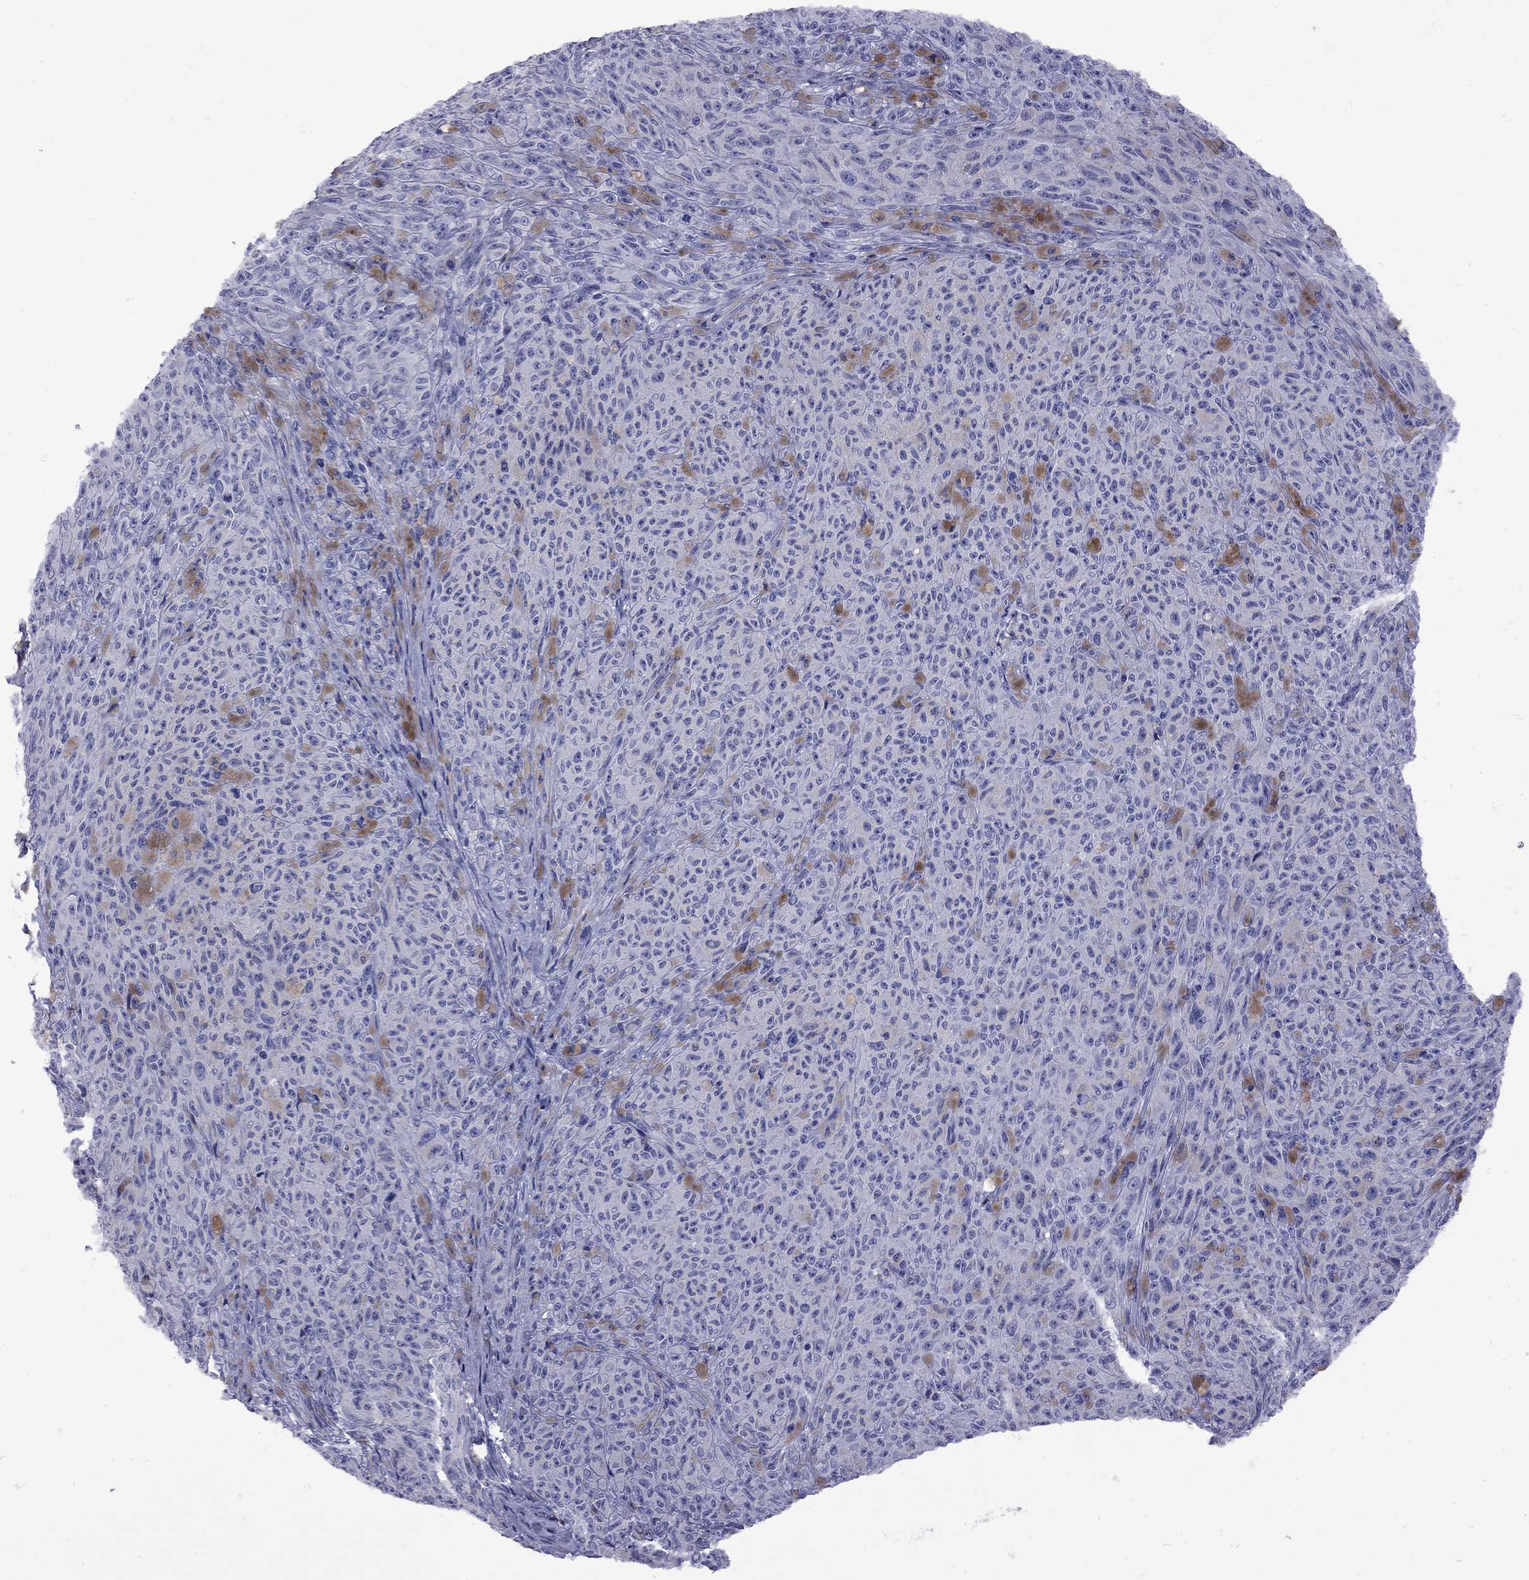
{"staining": {"intensity": "negative", "quantity": "none", "location": "none"}, "tissue": "melanoma", "cell_type": "Tumor cells", "image_type": "cancer", "snomed": [{"axis": "morphology", "description": "Malignant melanoma, NOS"}, {"axis": "topography", "description": "Skin"}], "caption": "This histopathology image is of melanoma stained with IHC to label a protein in brown with the nuclei are counter-stained blue. There is no expression in tumor cells.", "gene": "EPPIN", "patient": {"sex": "female", "age": 82}}